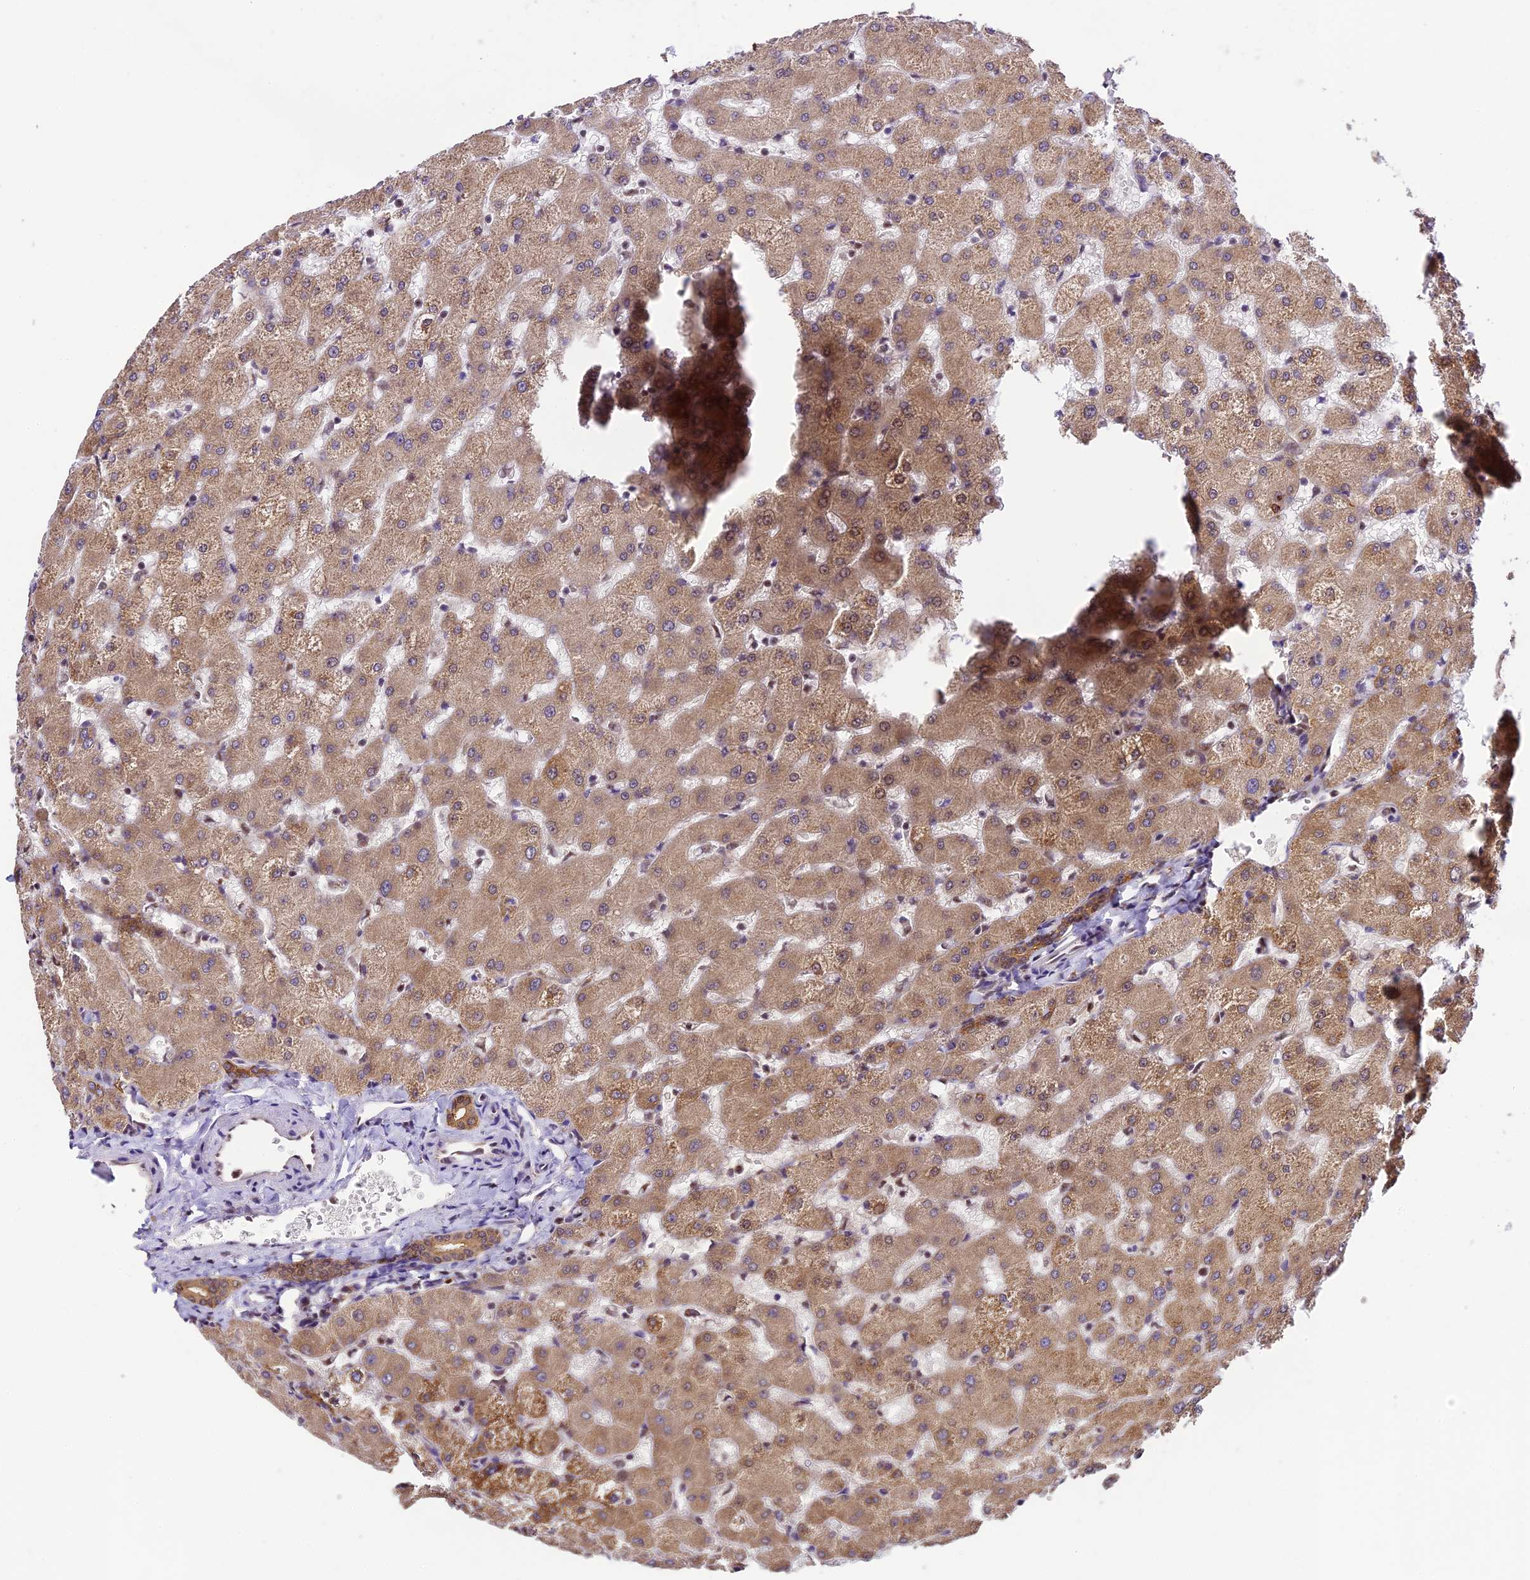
{"staining": {"intensity": "moderate", "quantity": ">75%", "location": "cytoplasmic/membranous"}, "tissue": "liver", "cell_type": "Cholangiocytes", "image_type": "normal", "snomed": [{"axis": "morphology", "description": "Normal tissue, NOS"}, {"axis": "topography", "description": "Liver"}], "caption": "Immunohistochemical staining of benign human liver reveals >75% levels of moderate cytoplasmic/membranous protein staining in approximately >75% of cholangiocytes.", "gene": "TRIM22", "patient": {"sex": "female", "age": 63}}